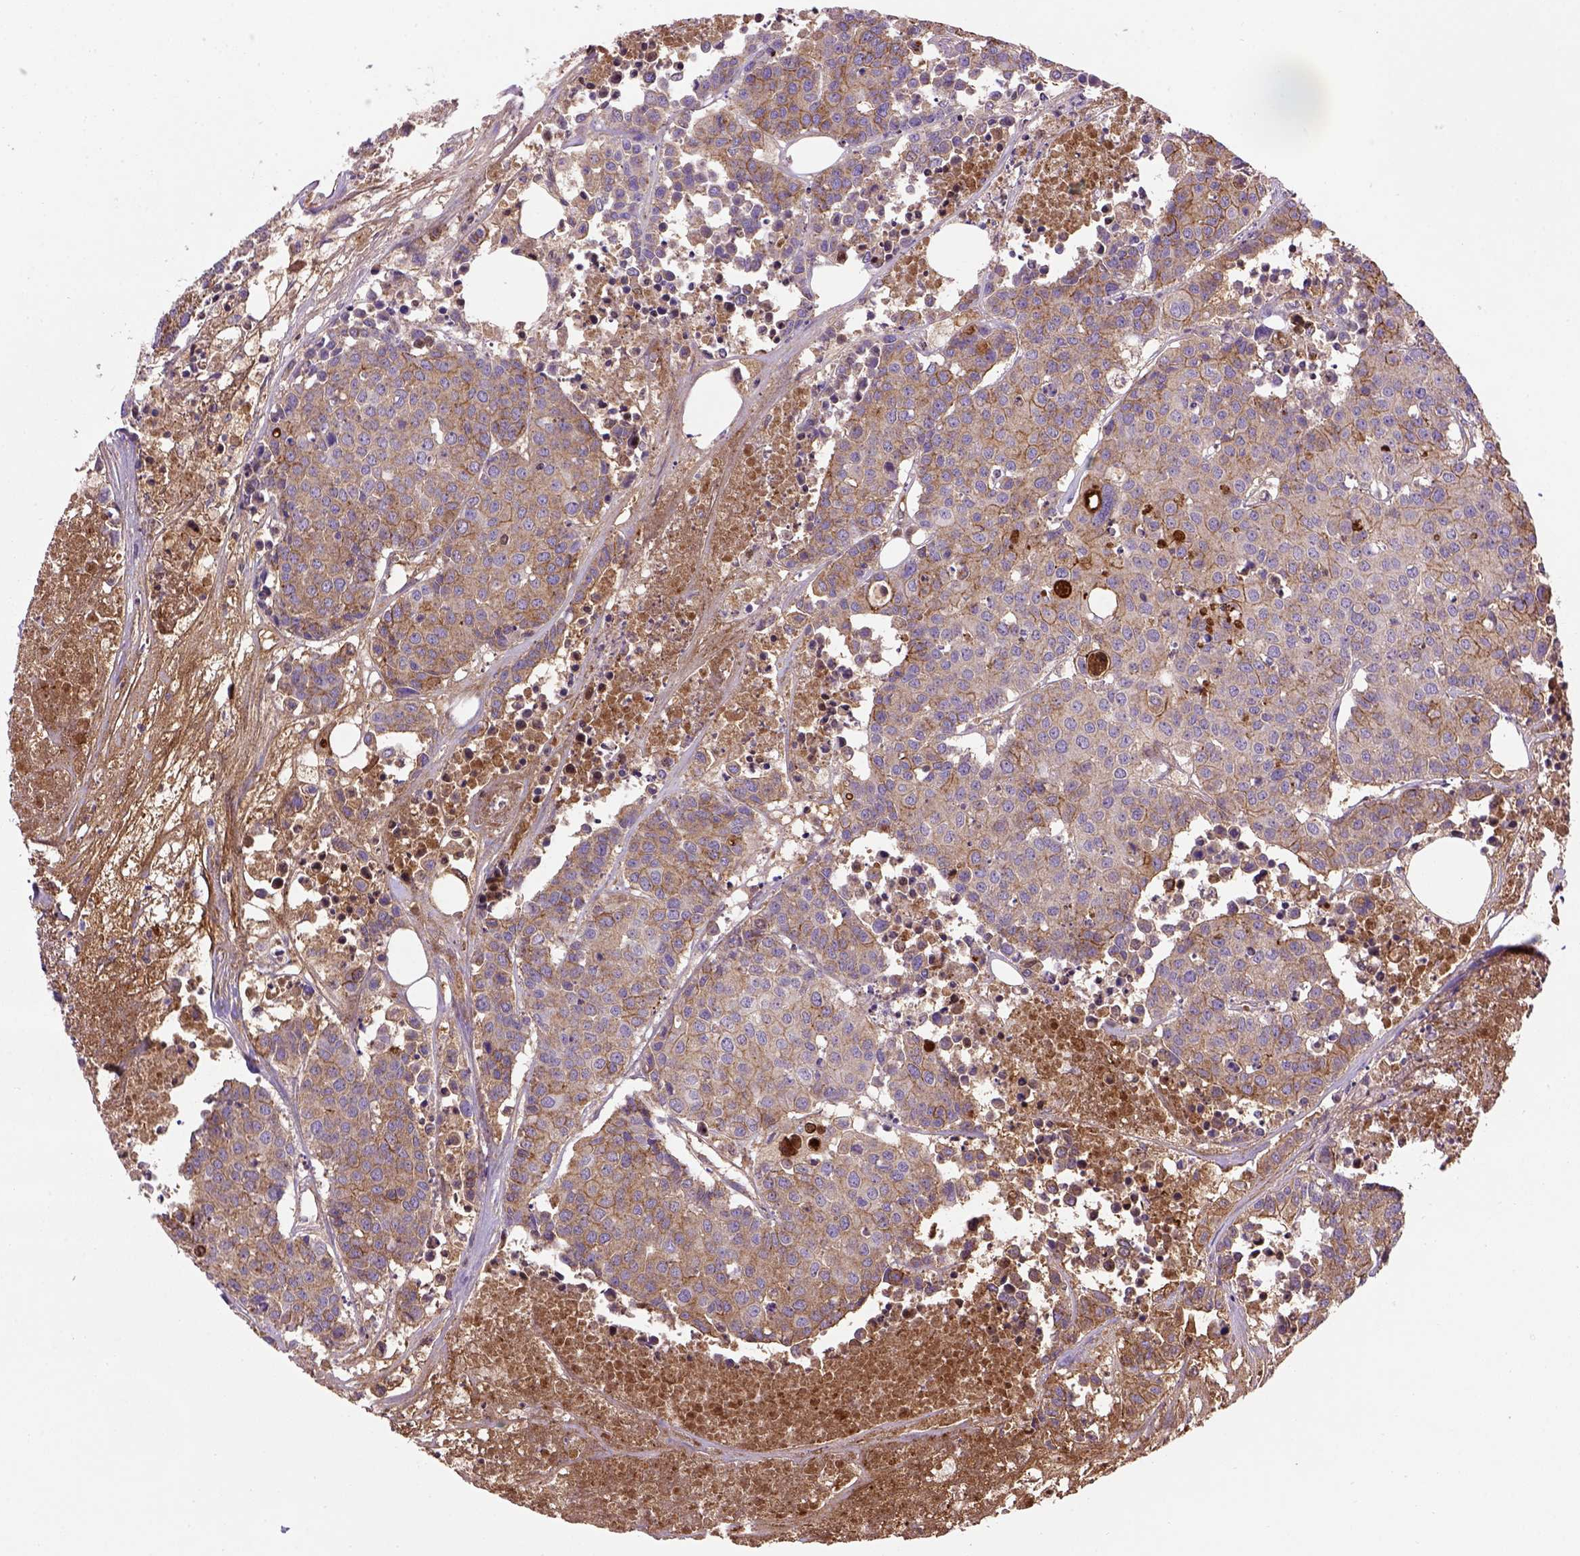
{"staining": {"intensity": "moderate", "quantity": ">75%", "location": "cytoplasmic/membranous"}, "tissue": "carcinoid", "cell_type": "Tumor cells", "image_type": "cancer", "snomed": [{"axis": "morphology", "description": "Carcinoid, malignant, NOS"}, {"axis": "topography", "description": "Colon"}], "caption": "Carcinoid (malignant) tissue displays moderate cytoplasmic/membranous expression in about >75% of tumor cells, visualized by immunohistochemistry.", "gene": "CDH1", "patient": {"sex": "male", "age": 81}}